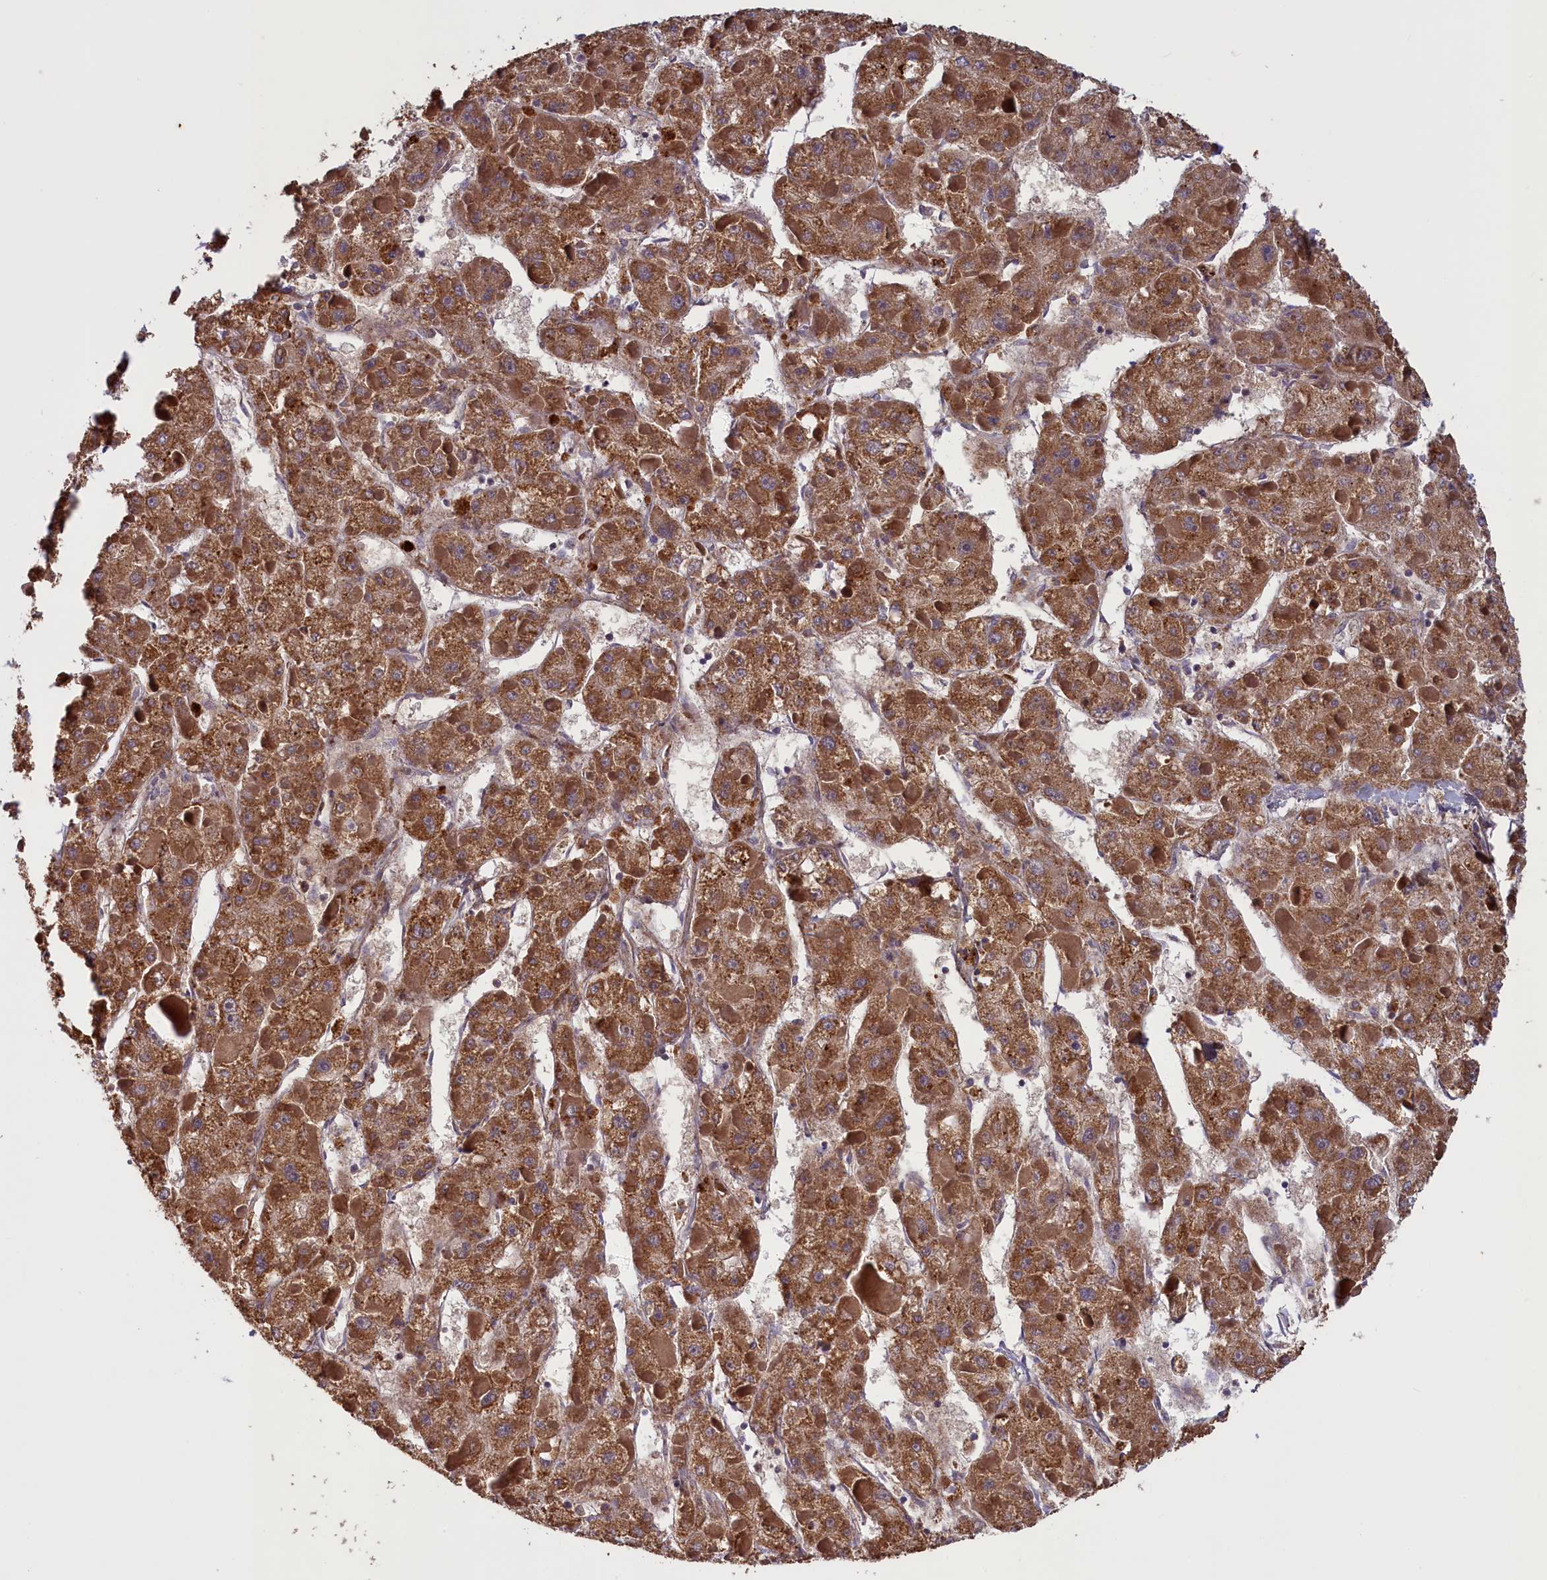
{"staining": {"intensity": "moderate", "quantity": ">75%", "location": "cytoplasmic/membranous"}, "tissue": "liver cancer", "cell_type": "Tumor cells", "image_type": "cancer", "snomed": [{"axis": "morphology", "description": "Carcinoma, Hepatocellular, NOS"}, {"axis": "topography", "description": "Liver"}], "caption": "Moderate cytoplasmic/membranous protein positivity is appreciated in approximately >75% of tumor cells in liver cancer.", "gene": "ACAD8", "patient": {"sex": "female", "age": 73}}